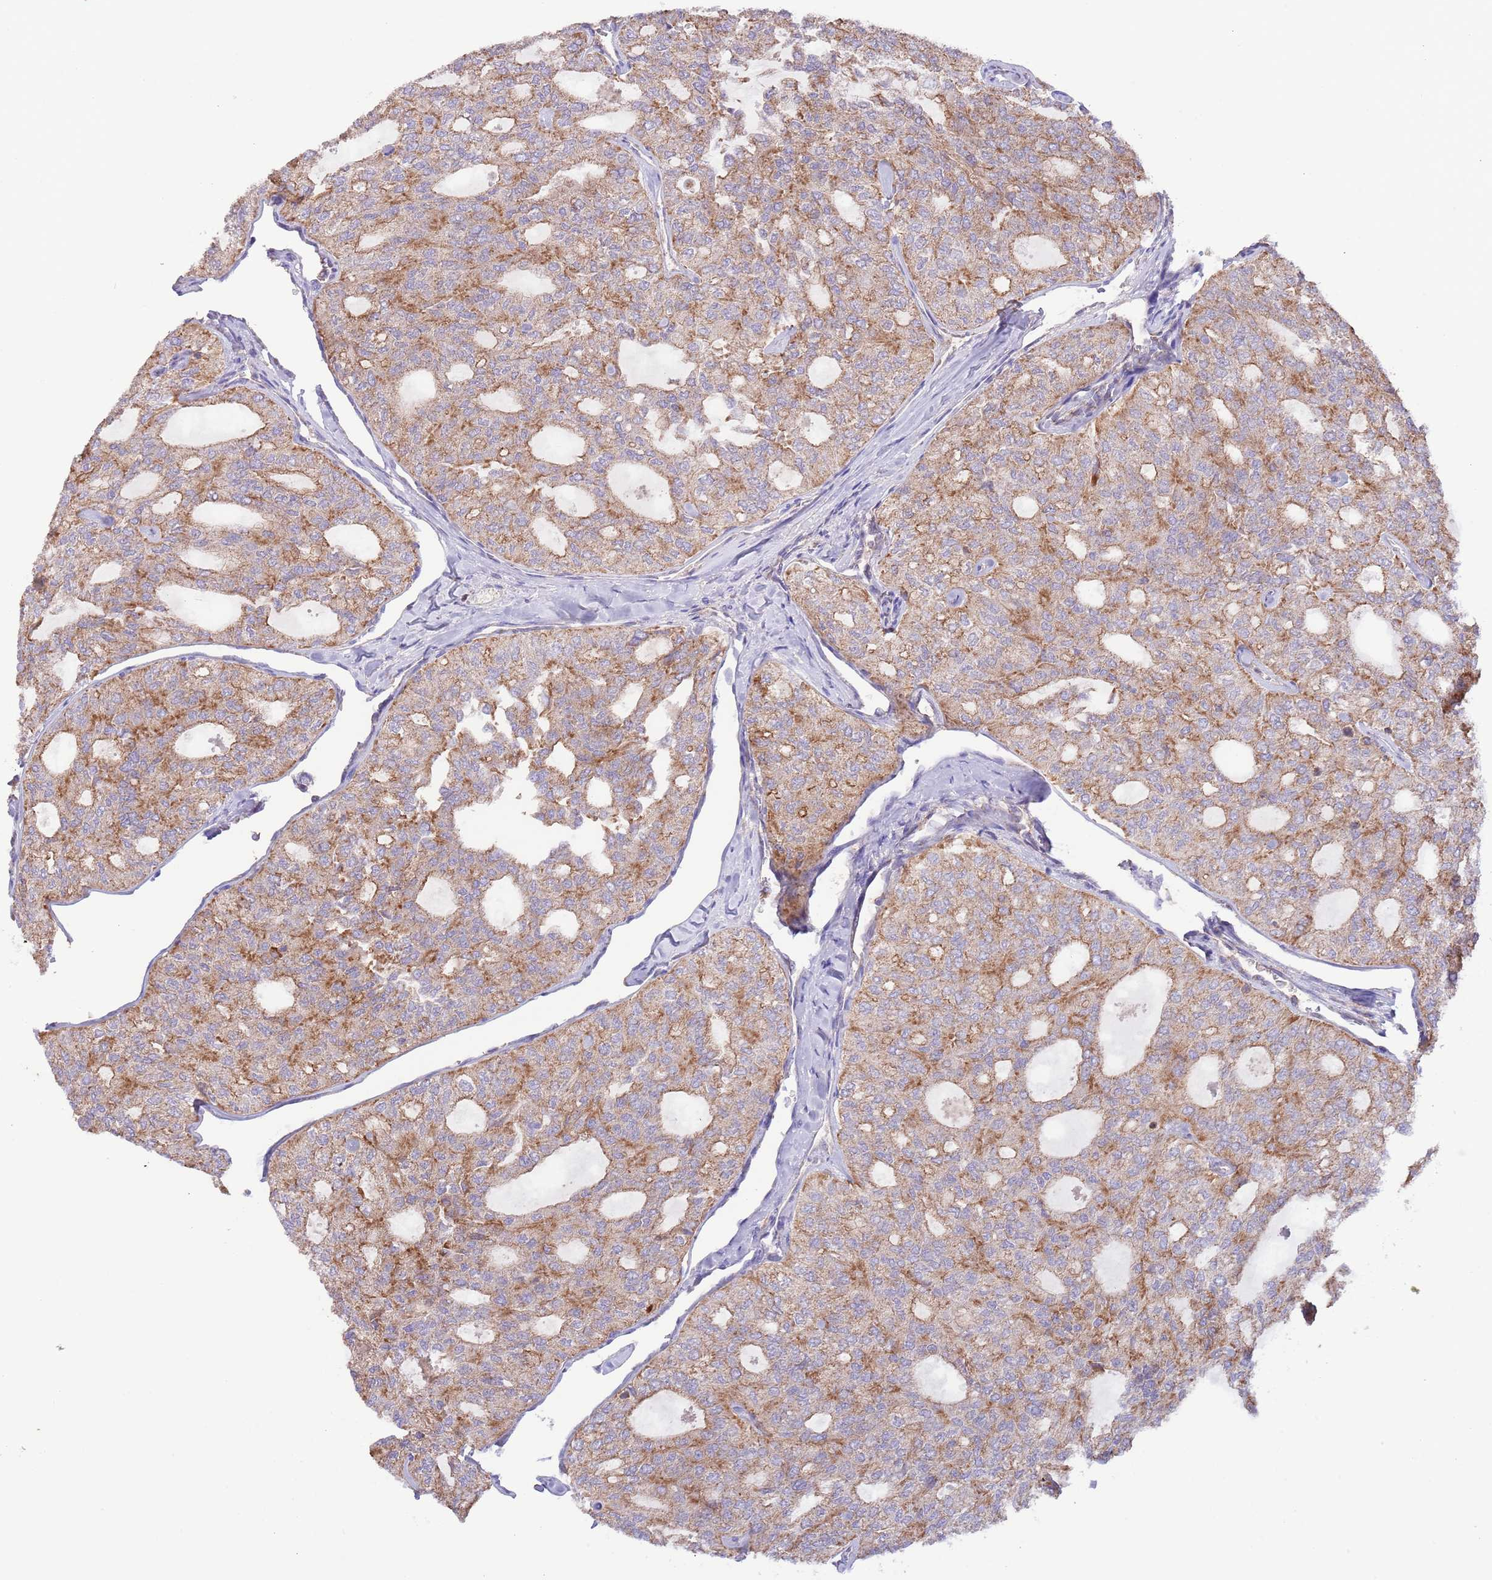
{"staining": {"intensity": "moderate", "quantity": ">75%", "location": "cytoplasmic/membranous"}, "tissue": "thyroid cancer", "cell_type": "Tumor cells", "image_type": "cancer", "snomed": [{"axis": "morphology", "description": "Follicular adenoma carcinoma, NOS"}, {"axis": "topography", "description": "Thyroid gland"}], "caption": "Immunohistochemistry micrograph of human thyroid follicular adenoma carcinoma stained for a protein (brown), which shows medium levels of moderate cytoplasmic/membranous expression in approximately >75% of tumor cells.", "gene": "DNAJA3", "patient": {"sex": "male", "age": 75}}